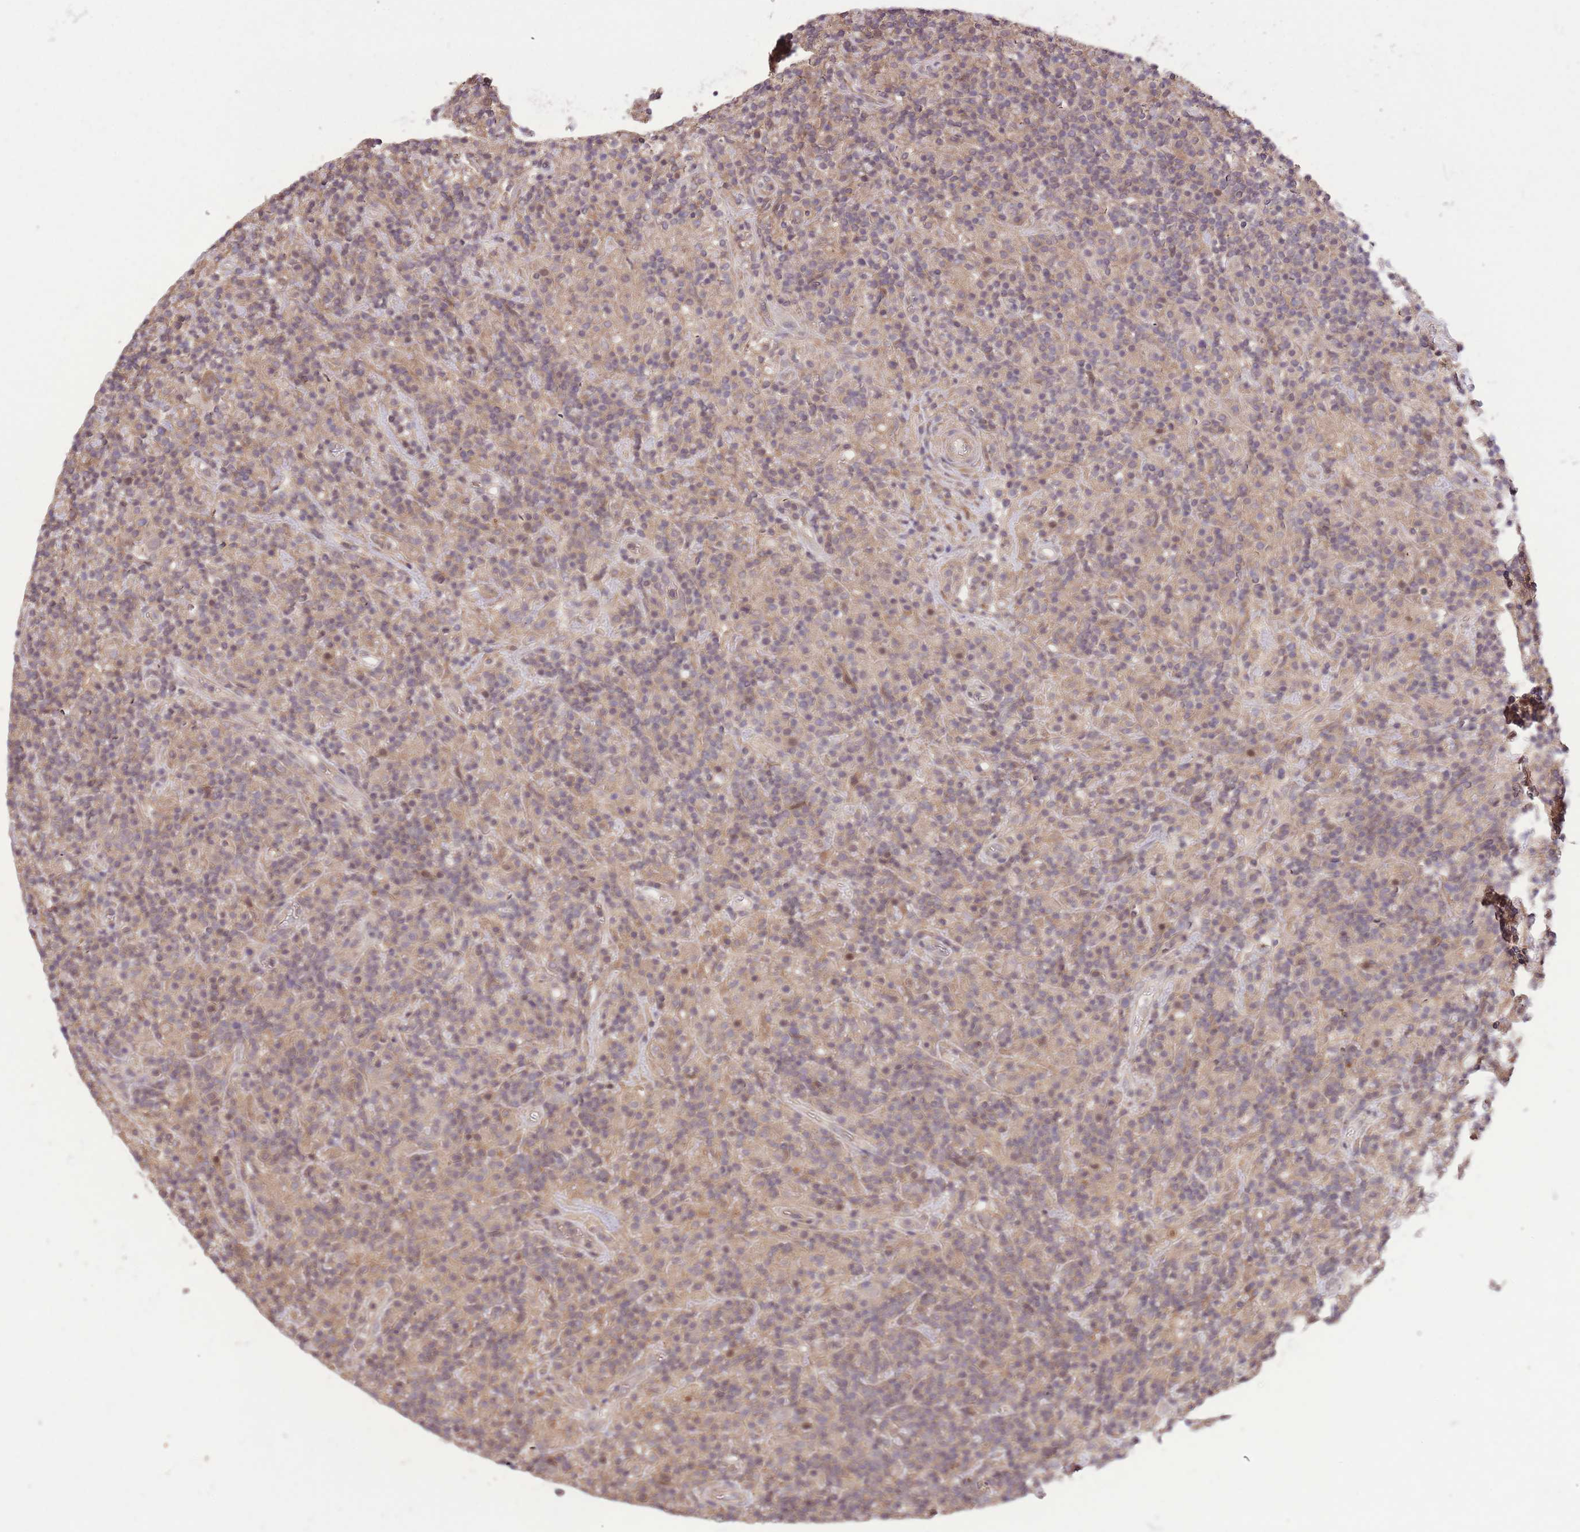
{"staining": {"intensity": "weak", "quantity": "<25%", "location": "cytoplasmic/membranous"}, "tissue": "lymphoma", "cell_type": "Tumor cells", "image_type": "cancer", "snomed": [{"axis": "morphology", "description": "Hodgkin's disease, NOS"}, {"axis": "topography", "description": "Lymph node"}], "caption": "DAB (3,3'-diaminobenzidine) immunohistochemical staining of lymphoma shows no significant staining in tumor cells.", "gene": "POLR3F", "patient": {"sex": "male", "age": 70}}